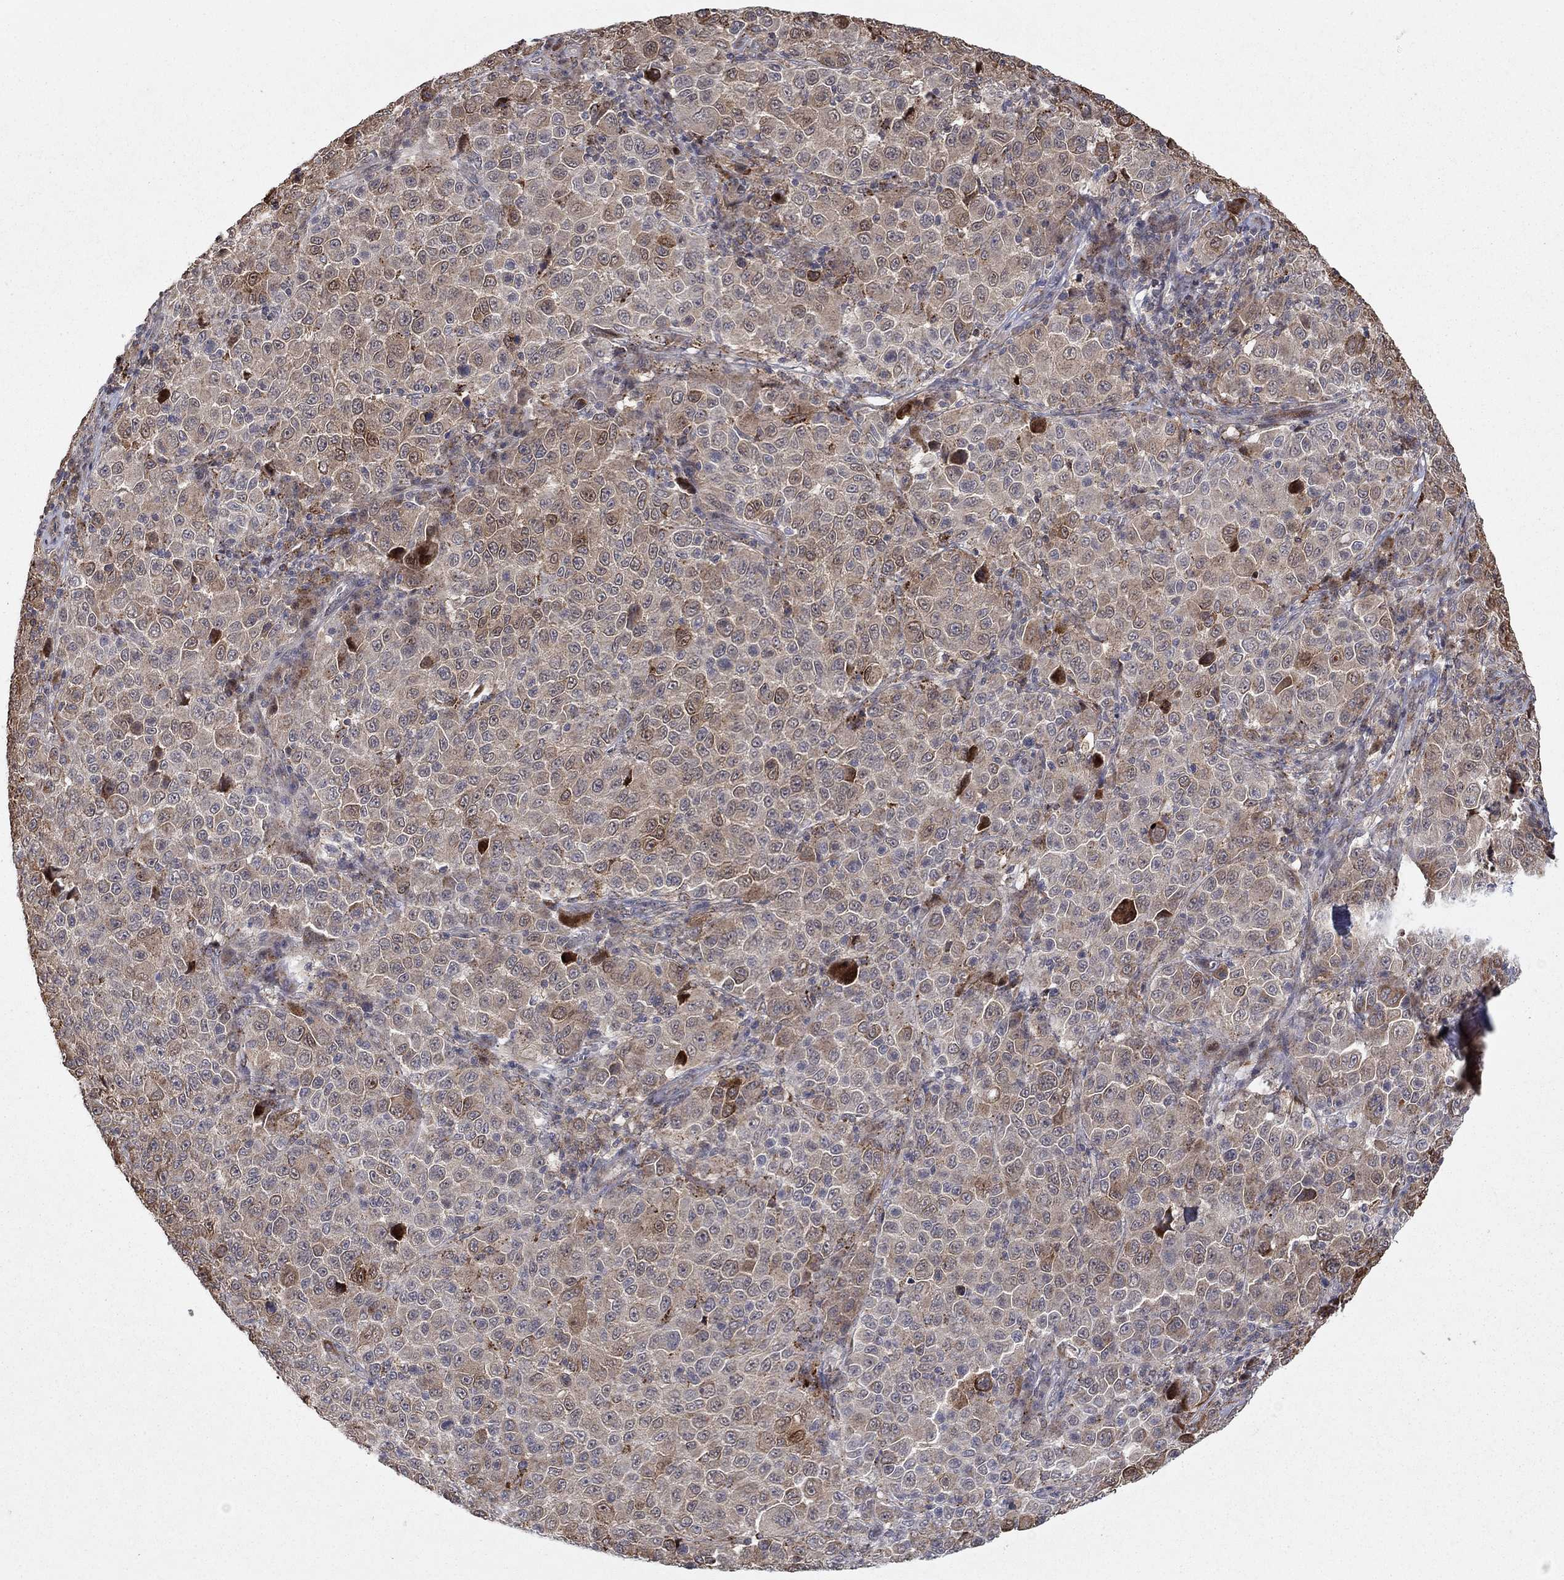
{"staining": {"intensity": "weak", "quantity": "25%-75%", "location": "cytoplasmic/membranous"}, "tissue": "melanoma", "cell_type": "Tumor cells", "image_type": "cancer", "snomed": [{"axis": "morphology", "description": "Malignant melanoma, NOS"}, {"axis": "topography", "description": "Skin"}], "caption": "Melanoma stained for a protein displays weak cytoplasmic/membranous positivity in tumor cells. (DAB (3,3'-diaminobenzidine) IHC with brightfield microscopy, high magnification).", "gene": "LPCAT4", "patient": {"sex": "female", "age": 57}}